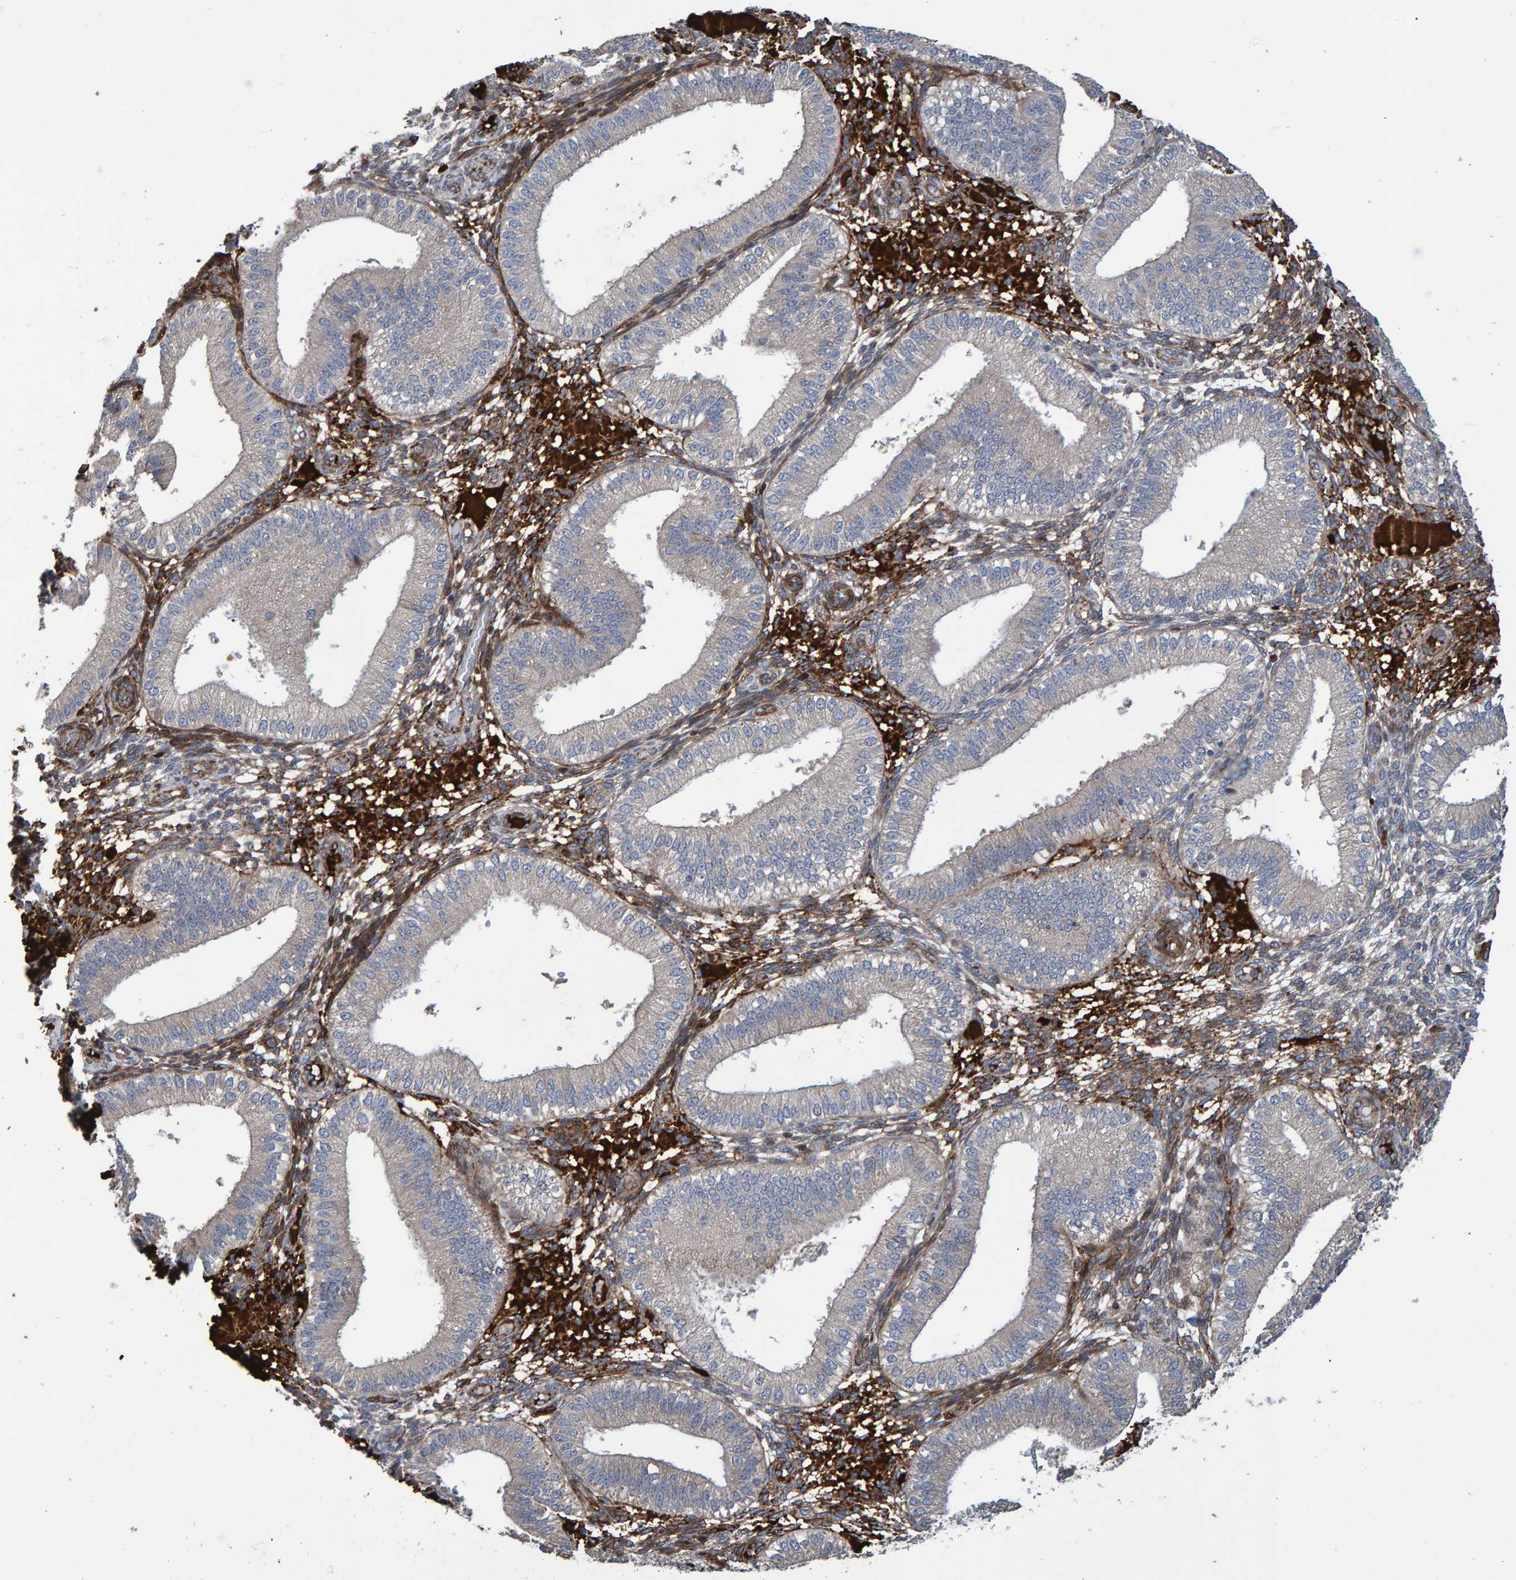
{"staining": {"intensity": "moderate", "quantity": "25%-75%", "location": "cytoplasmic/membranous"}, "tissue": "endometrium", "cell_type": "Cells in endometrial stroma", "image_type": "normal", "snomed": [{"axis": "morphology", "description": "Normal tissue, NOS"}, {"axis": "topography", "description": "Endometrium"}], "caption": "Cells in endometrial stroma exhibit moderate cytoplasmic/membranous positivity in approximately 25%-75% of cells in benign endometrium. Nuclei are stained in blue.", "gene": "SLIT2", "patient": {"sex": "female", "age": 39}}